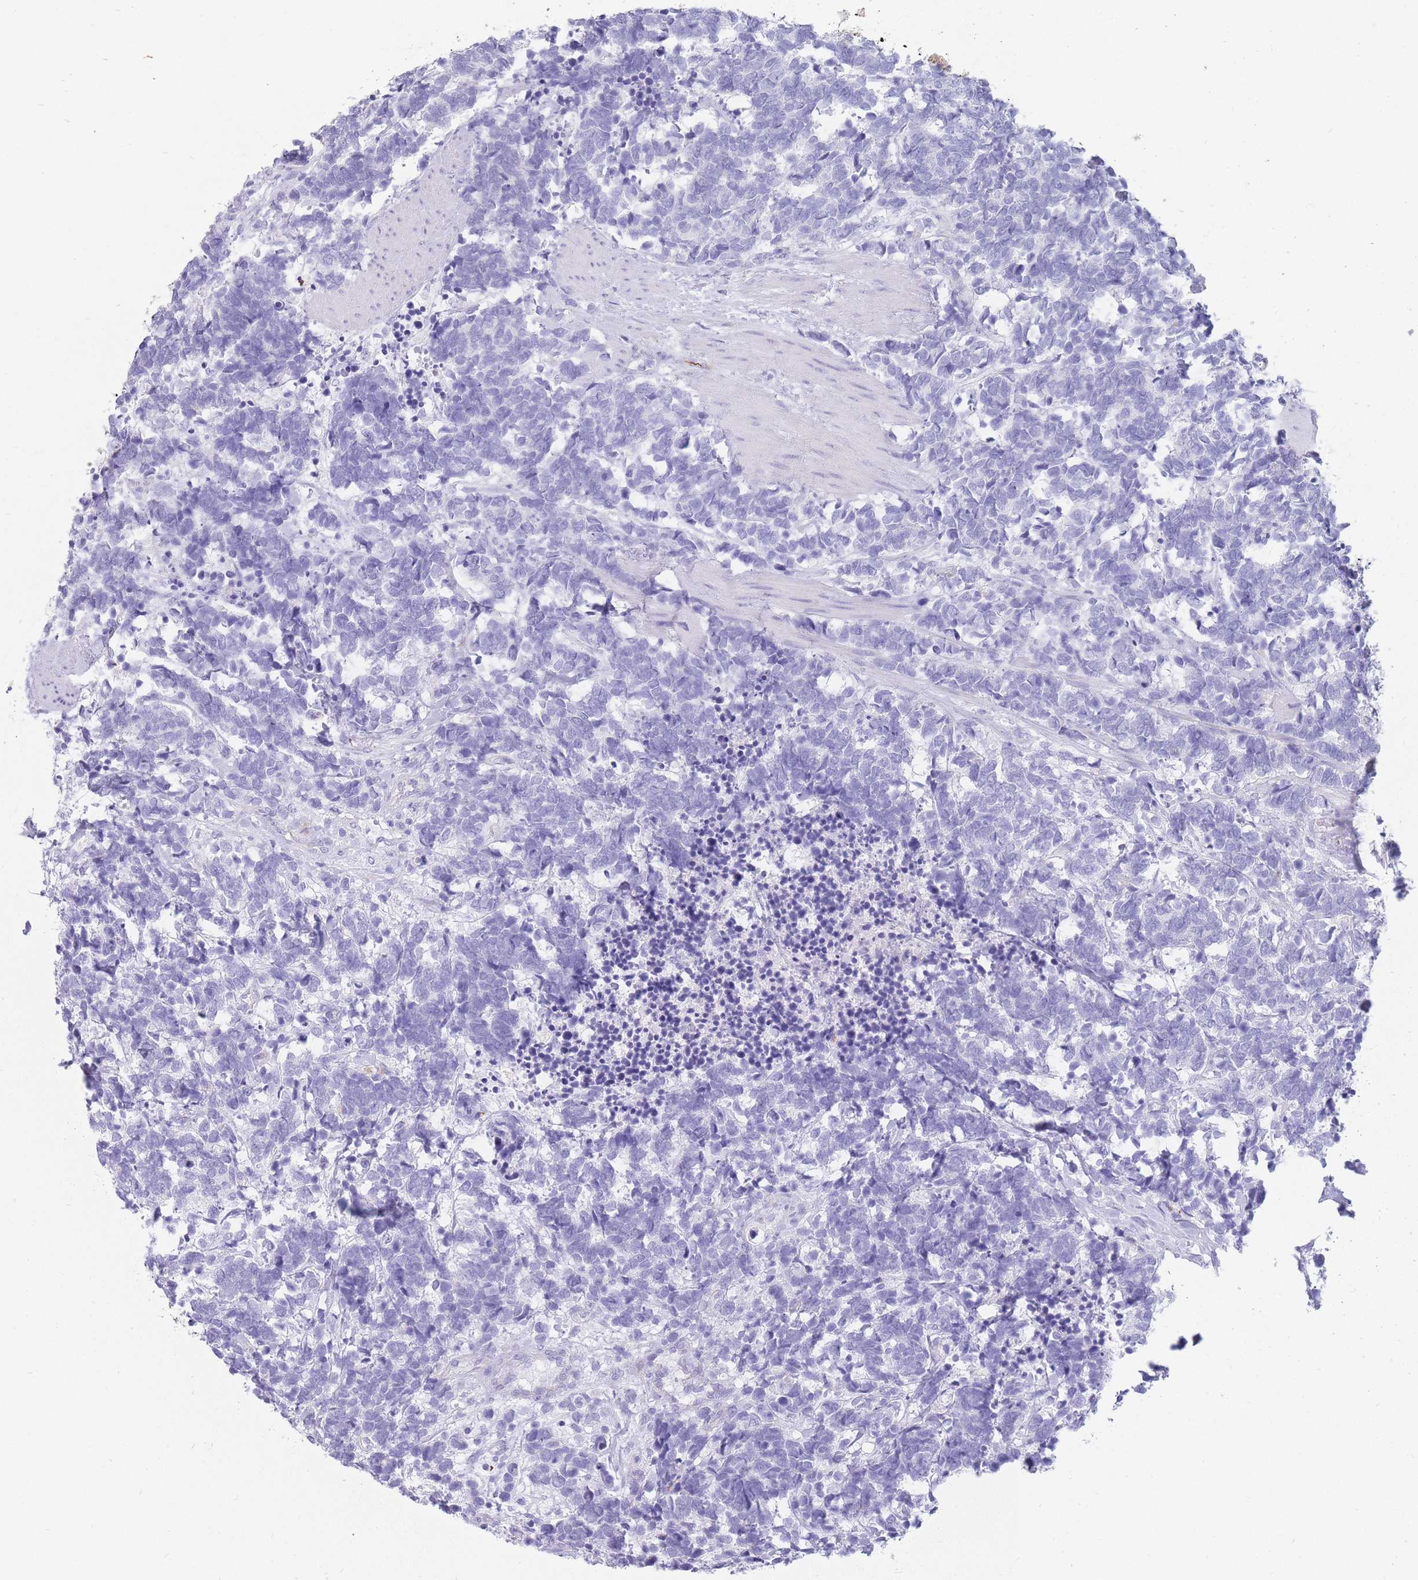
{"staining": {"intensity": "negative", "quantity": "none", "location": "none"}, "tissue": "carcinoid", "cell_type": "Tumor cells", "image_type": "cancer", "snomed": [{"axis": "morphology", "description": "Carcinoma, NOS"}, {"axis": "morphology", "description": "Carcinoid, malignant, NOS"}, {"axis": "topography", "description": "Prostate"}], "caption": "Immunohistochemistry of human carcinoid displays no positivity in tumor cells.", "gene": "UPK1A", "patient": {"sex": "male", "age": 57}}